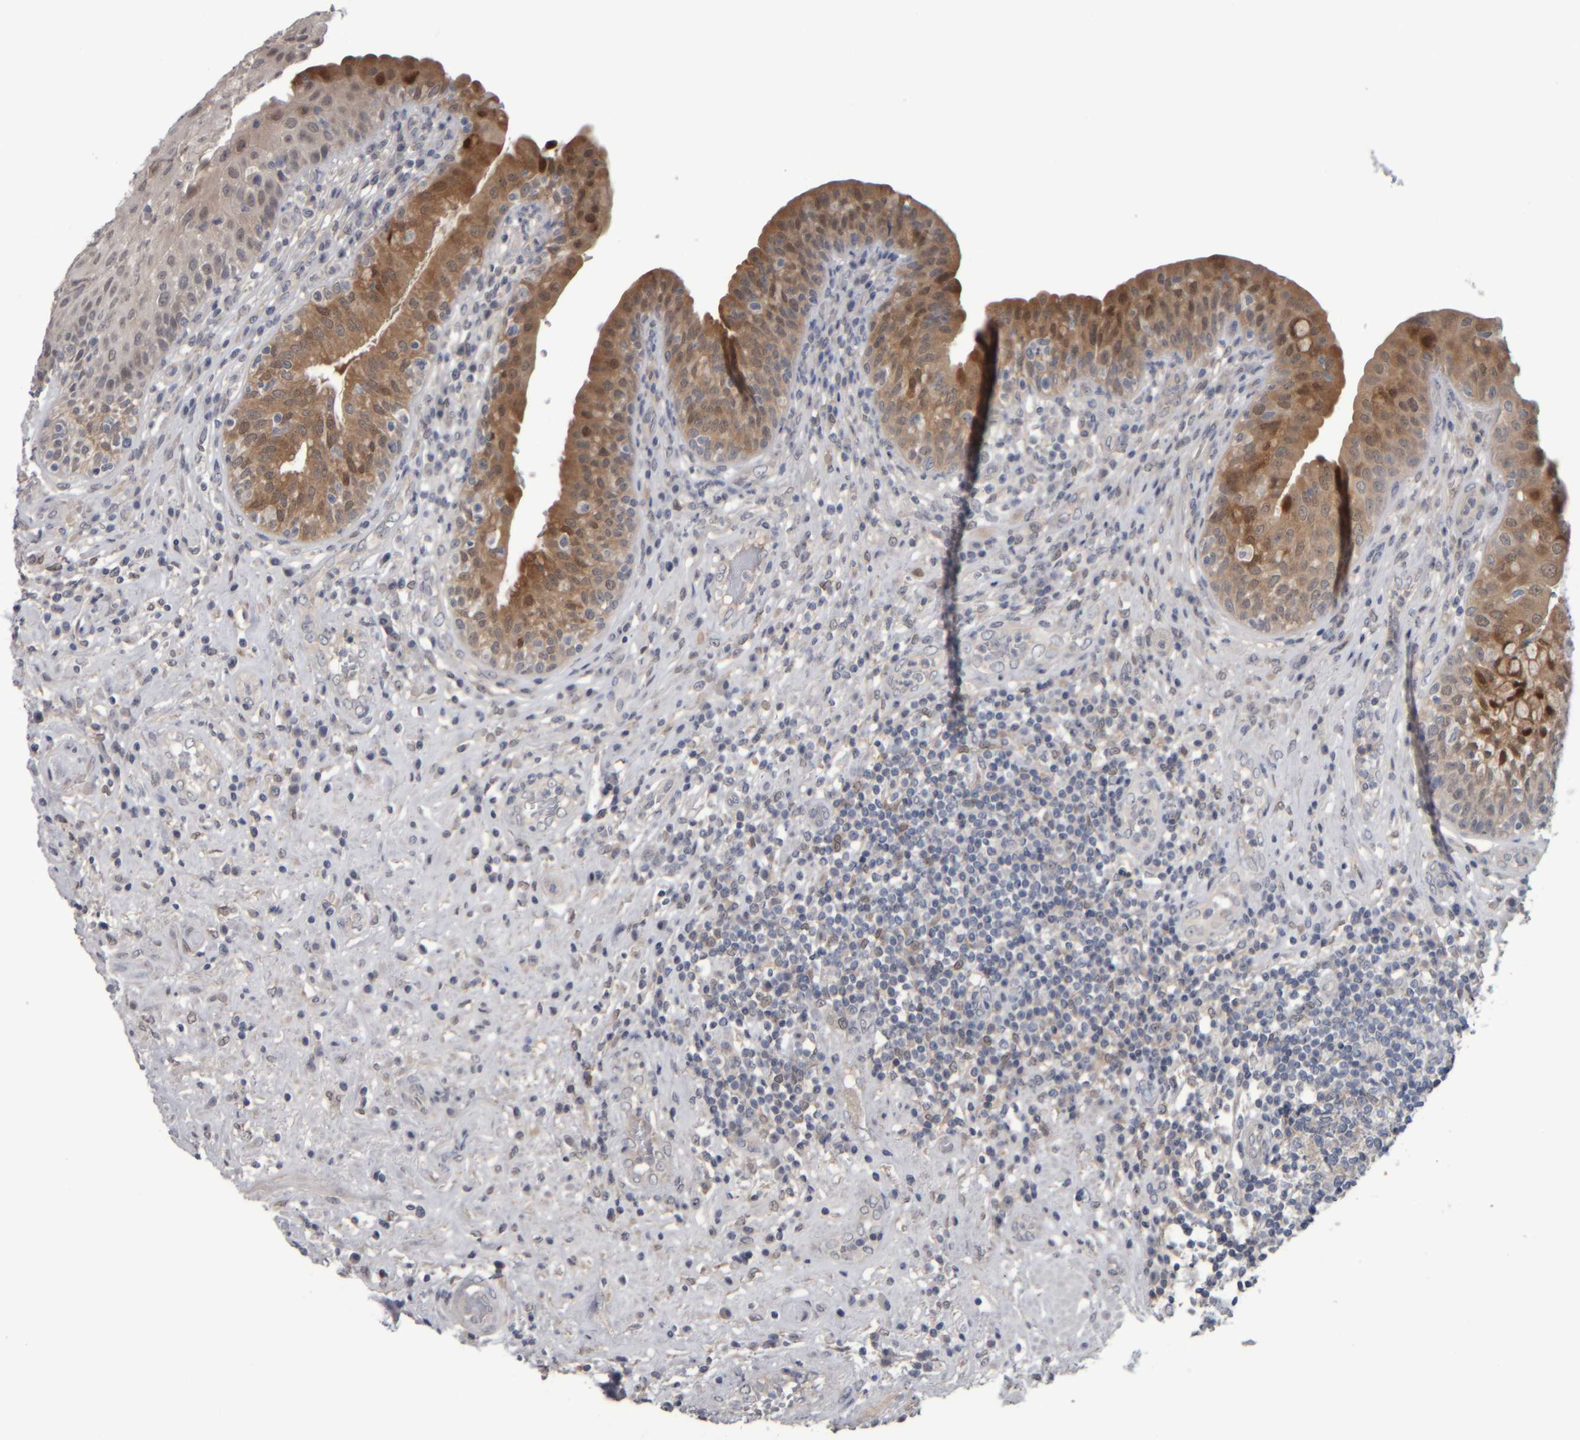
{"staining": {"intensity": "moderate", "quantity": ">75%", "location": "cytoplasmic/membranous"}, "tissue": "urinary bladder", "cell_type": "Urothelial cells", "image_type": "normal", "snomed": [{"axis": "morphology", "description": "Normal tissue, NOS"}, {"axis": "topography", "description": "Urinary bladder"}], "caption": "Immunohistochemical staining of benign human urinary bladder demonstrates >75% levels of moderate cytoplasmic/membranous protein expression in about >75% of urothelial cells.", "gene": "COL14A1", "patient": {"sex": "female", "age": 62}}